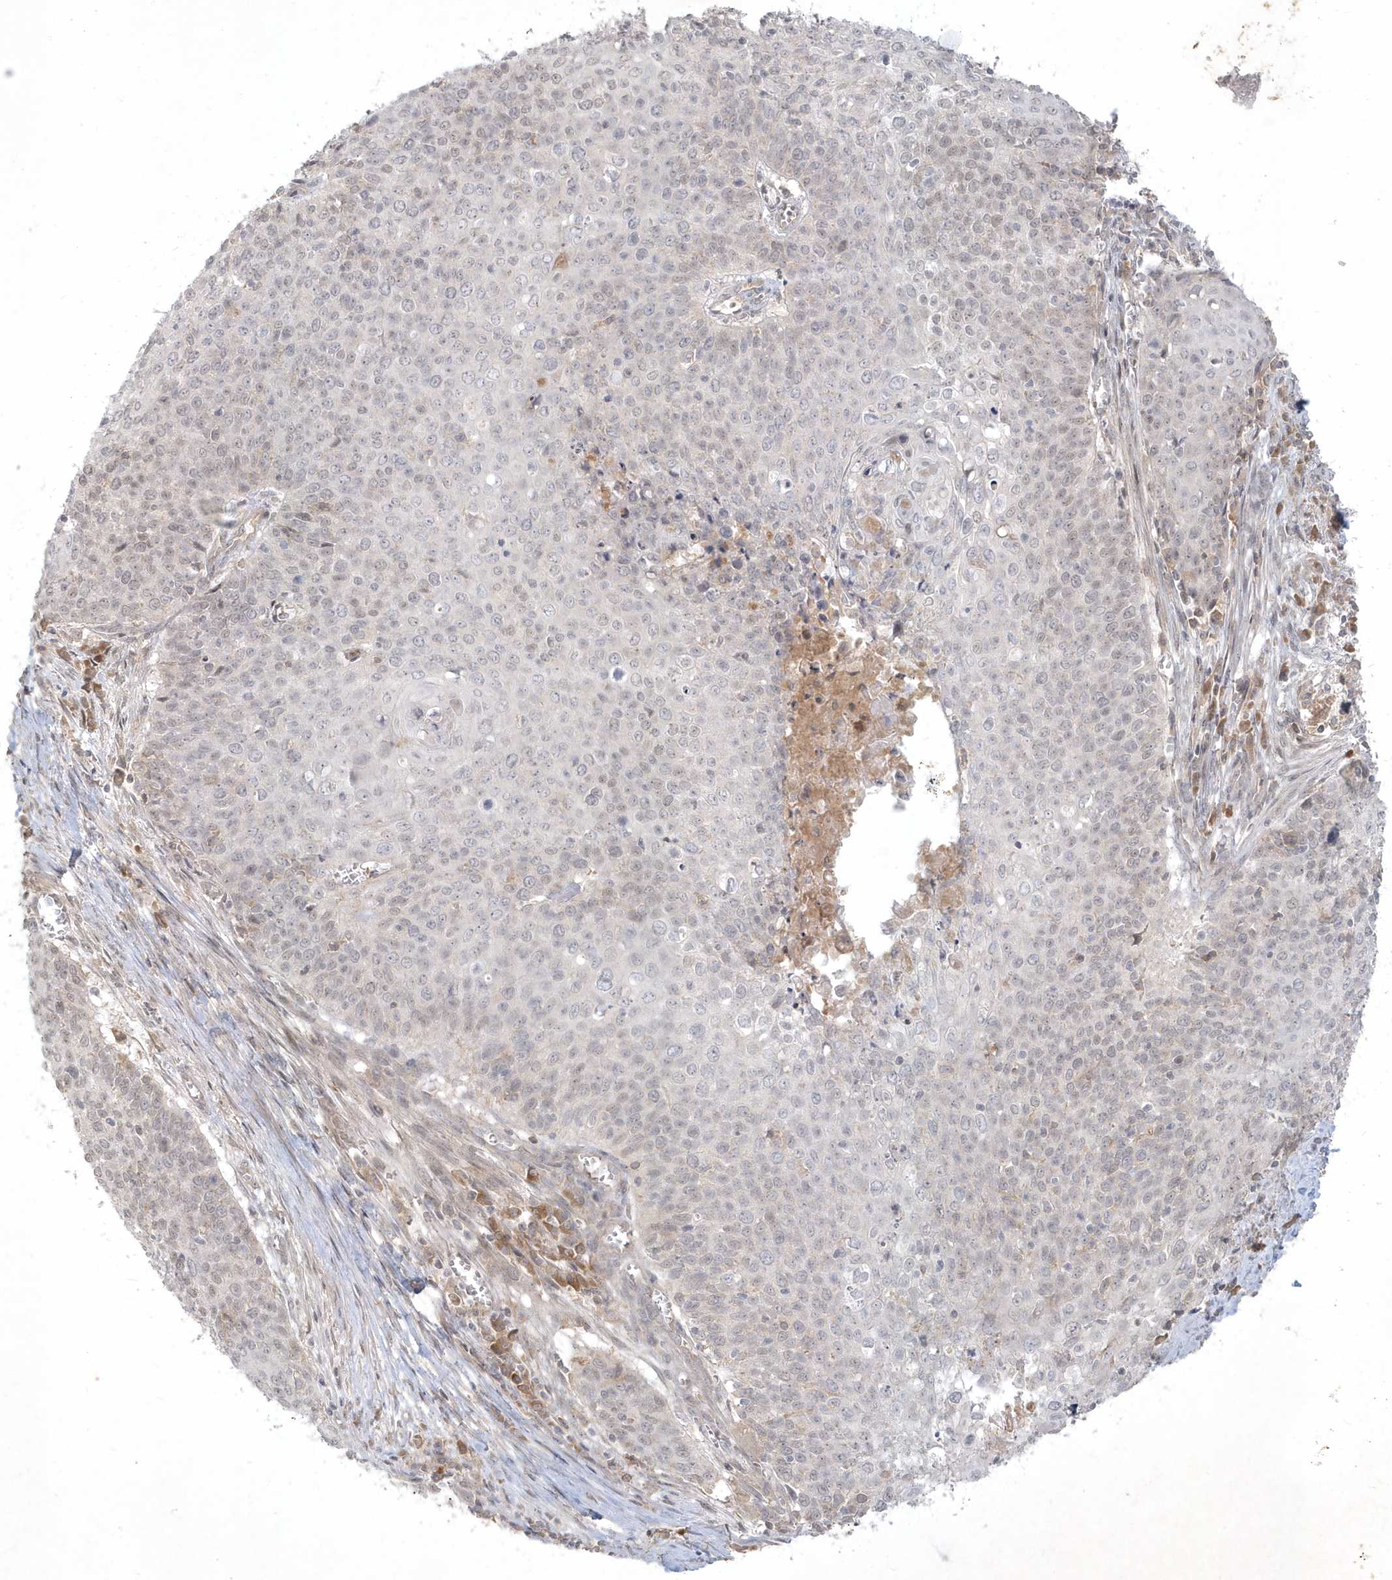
{"staining": {"intensity": "negative", "quantity": "none", "location": "none"}, "tissue": "cervical cancer", "cell_type": "Tumor cells", "image_type": "cancer", "snomed": [{"axis": "morphology", "description": "Squamous cell carcinoma, NOS"}, {"axis": "topography", "description": "Cervix"}], "caption": "Micrograph shows no significant protein expression in tumor cells of cervical cancer. The staining is performed using DAB (3,3'-diaminobenzidine) brown chromogen with nuclei counter-stained in using hematoxylin.", "gene": "BOD1", "patient": {"sex": "female", "age": 39}}